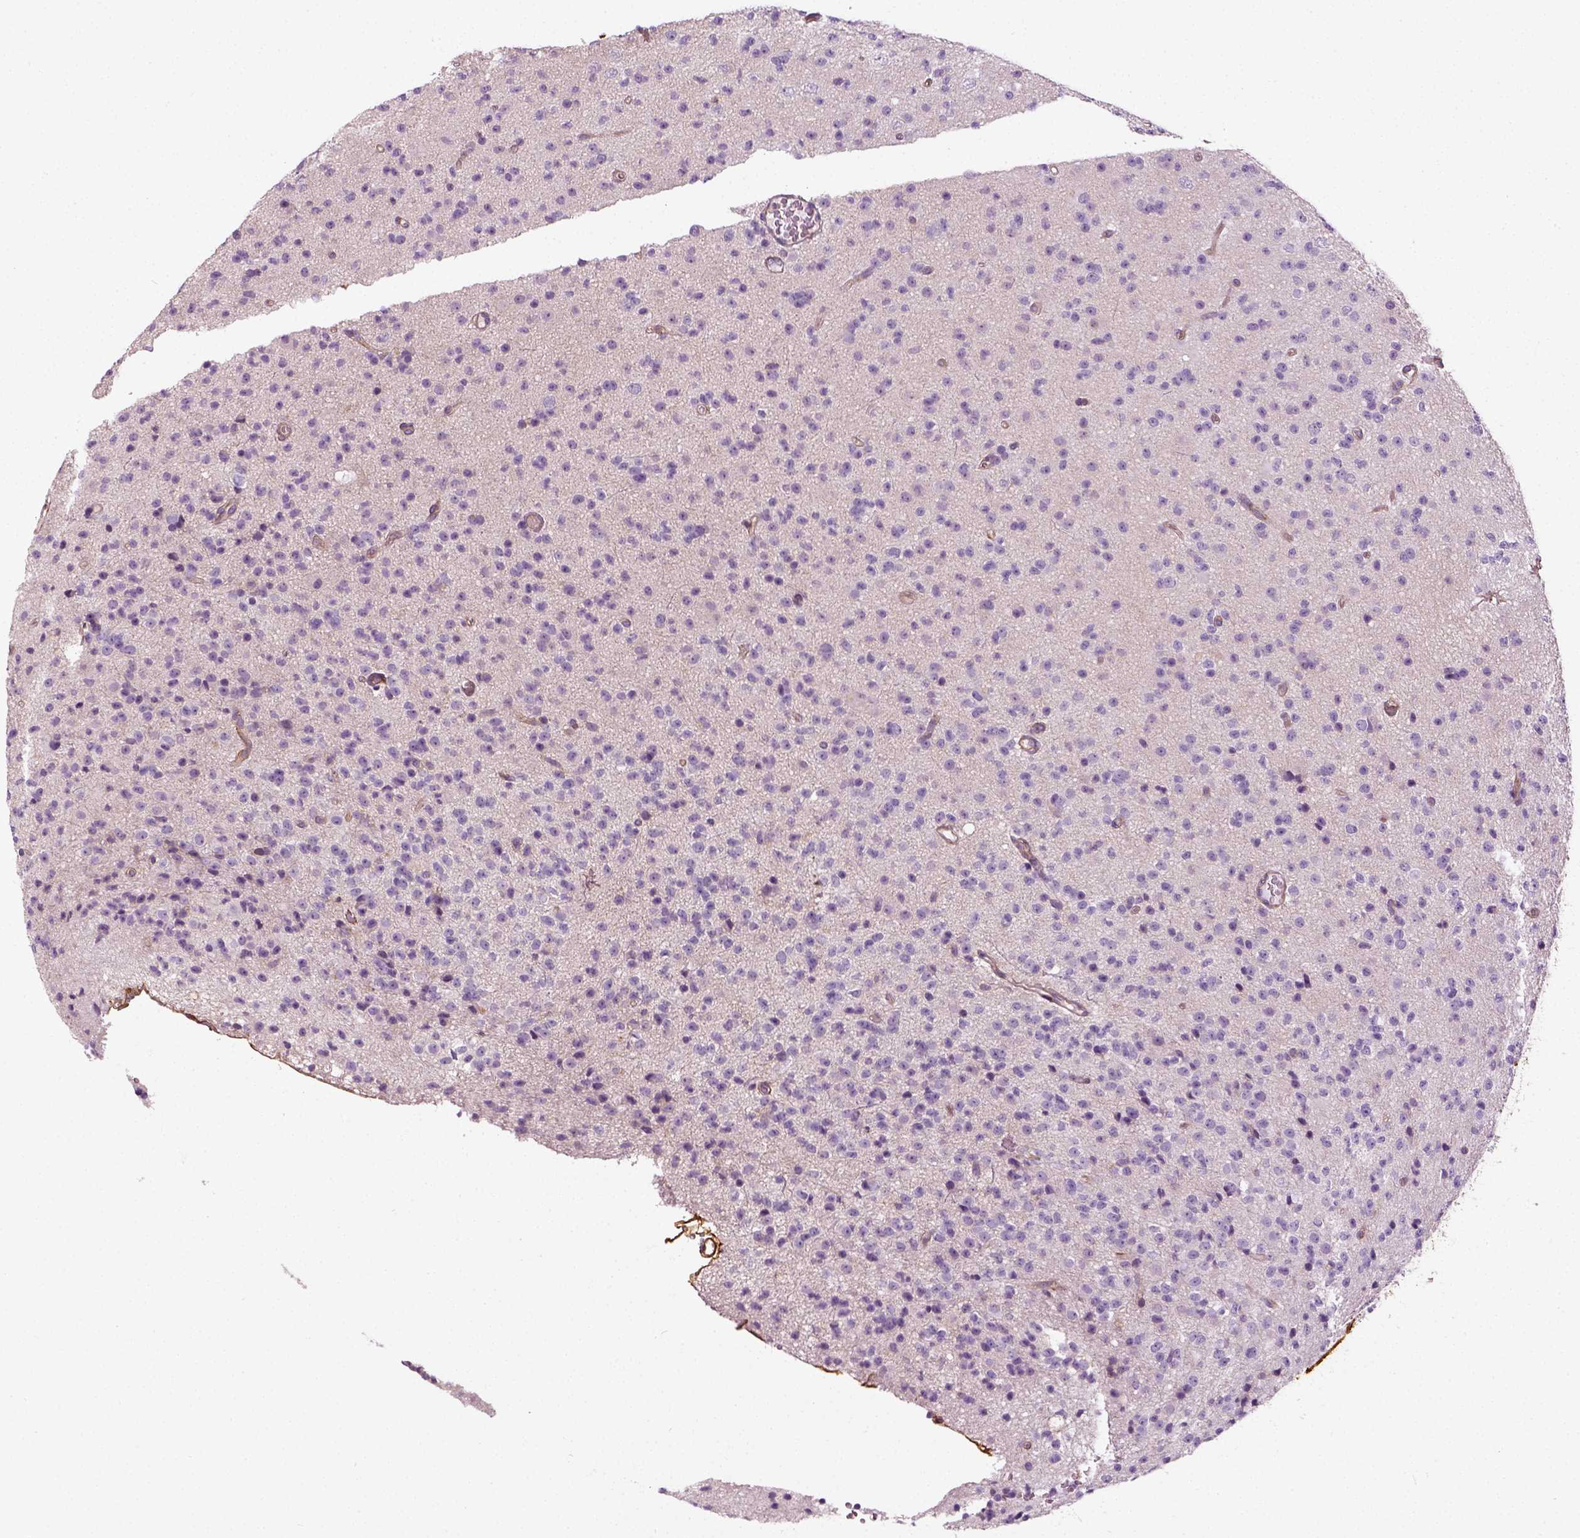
{"staining": {"intensity": "negative", "quantity": "none", "location": "none"}, "tissue": "glioma", "cell_type": "Tumor cells", "image_type": "cancer", "snomed": [{"axis": "morphology", "description": "Glioma, malignant, High grade"}, {"axis": "topography", "description": "Brain"}], "caption": "The IHC histopathology image has no significant staining in tumor cells of malignant glioma (high-grade) tissue.", "gene": "COL6A2", "patient": {"sex": "male", "age": 36}}